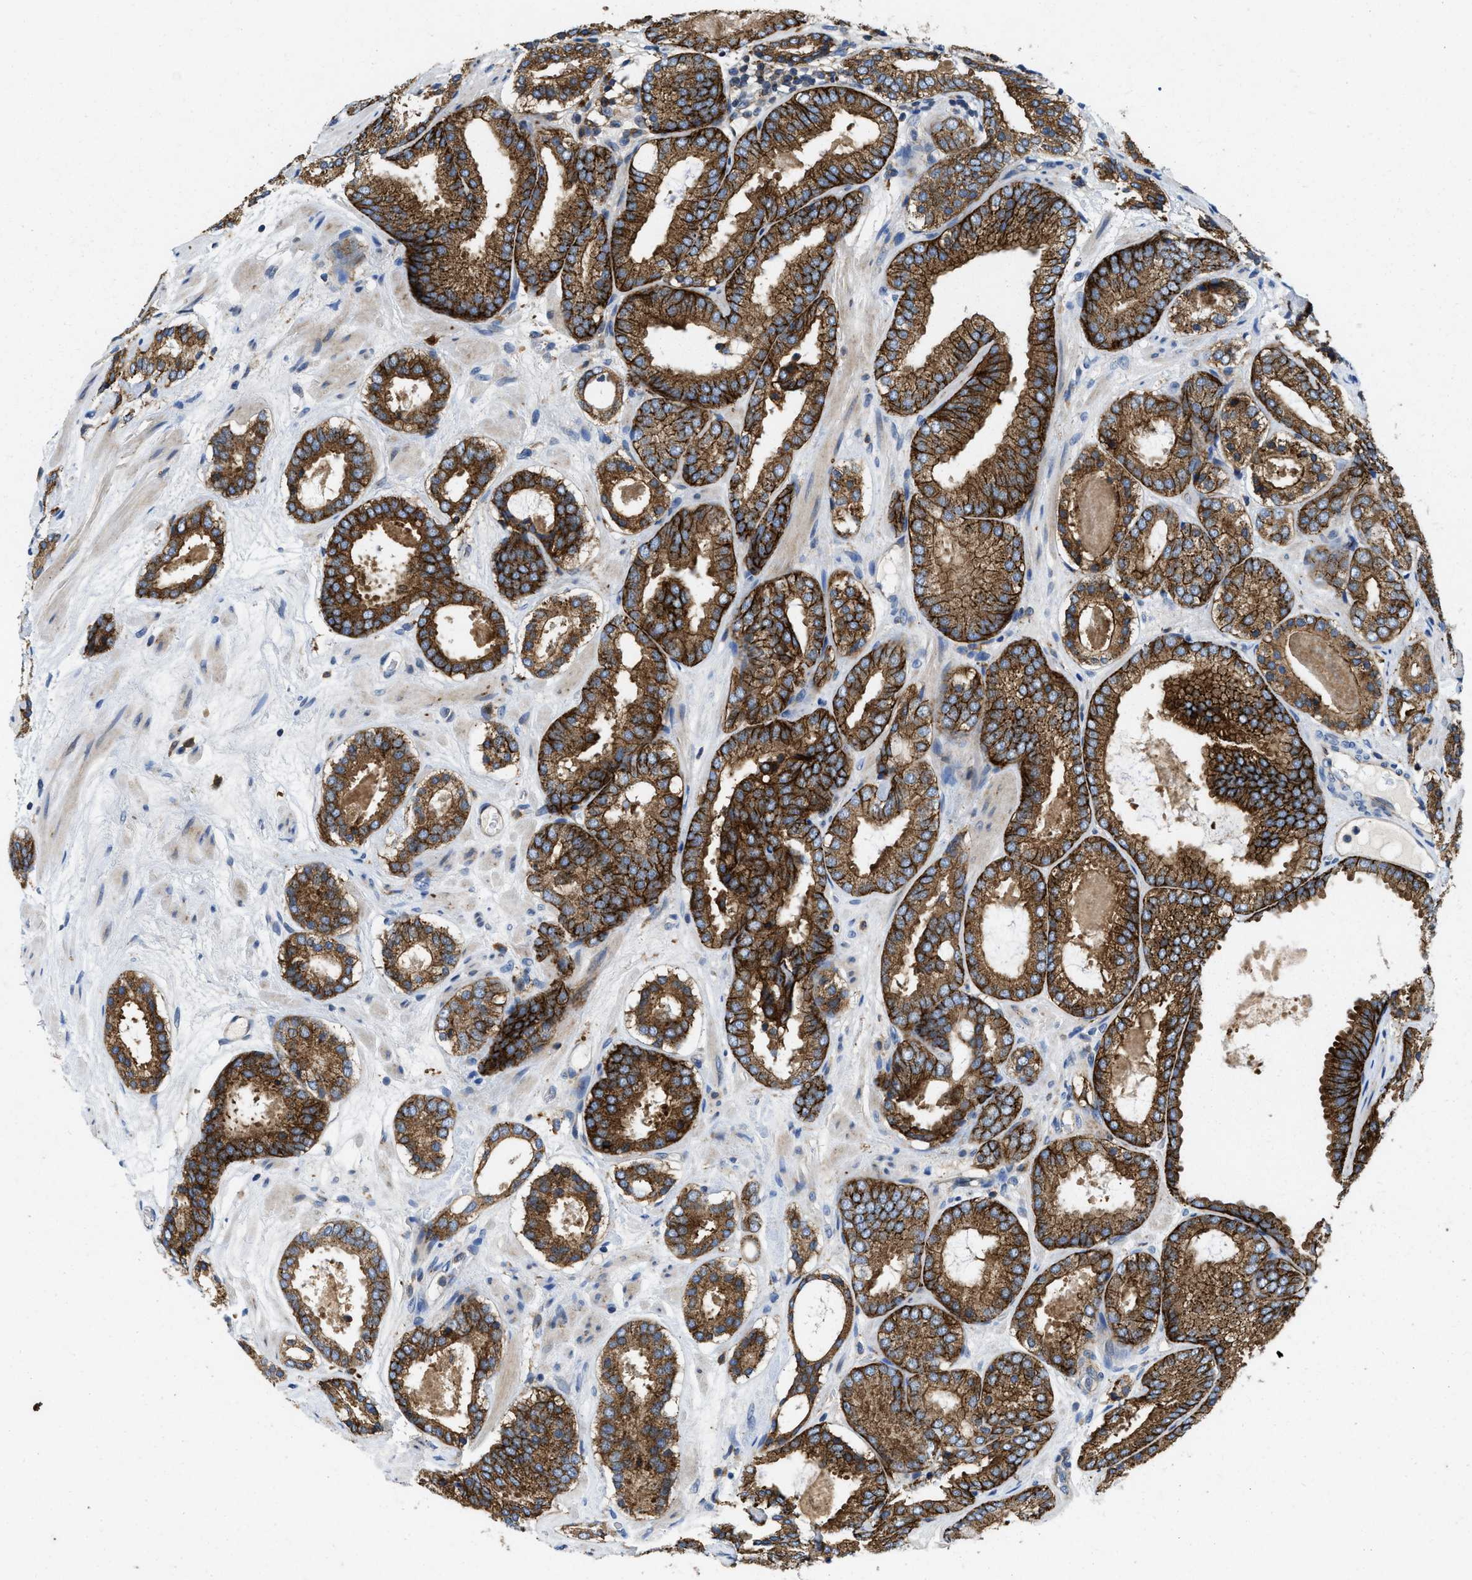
{"staining": {"intensity": "strong", "quantity": ">75%", "location": "cytoplasmic/membranous"}, "tissue": "prostate cancer", "cell_type": "Tumor cells", "image_type": "cancer", "snomed": [{"axis": "morphology", "description": "Adenocarcinoma, Low grade"}, {"axis": "topography", "description": "Prostate"}], "caption": "Protein expression analysis of human prostate cancer reveals strong cytoplasmic/membranous expression in about >75% of tumor cells. (IHC, brightfield microscopy, high magnification).", "gene": "ENPP4", "patient": {"sex": "male", "age": 69}}